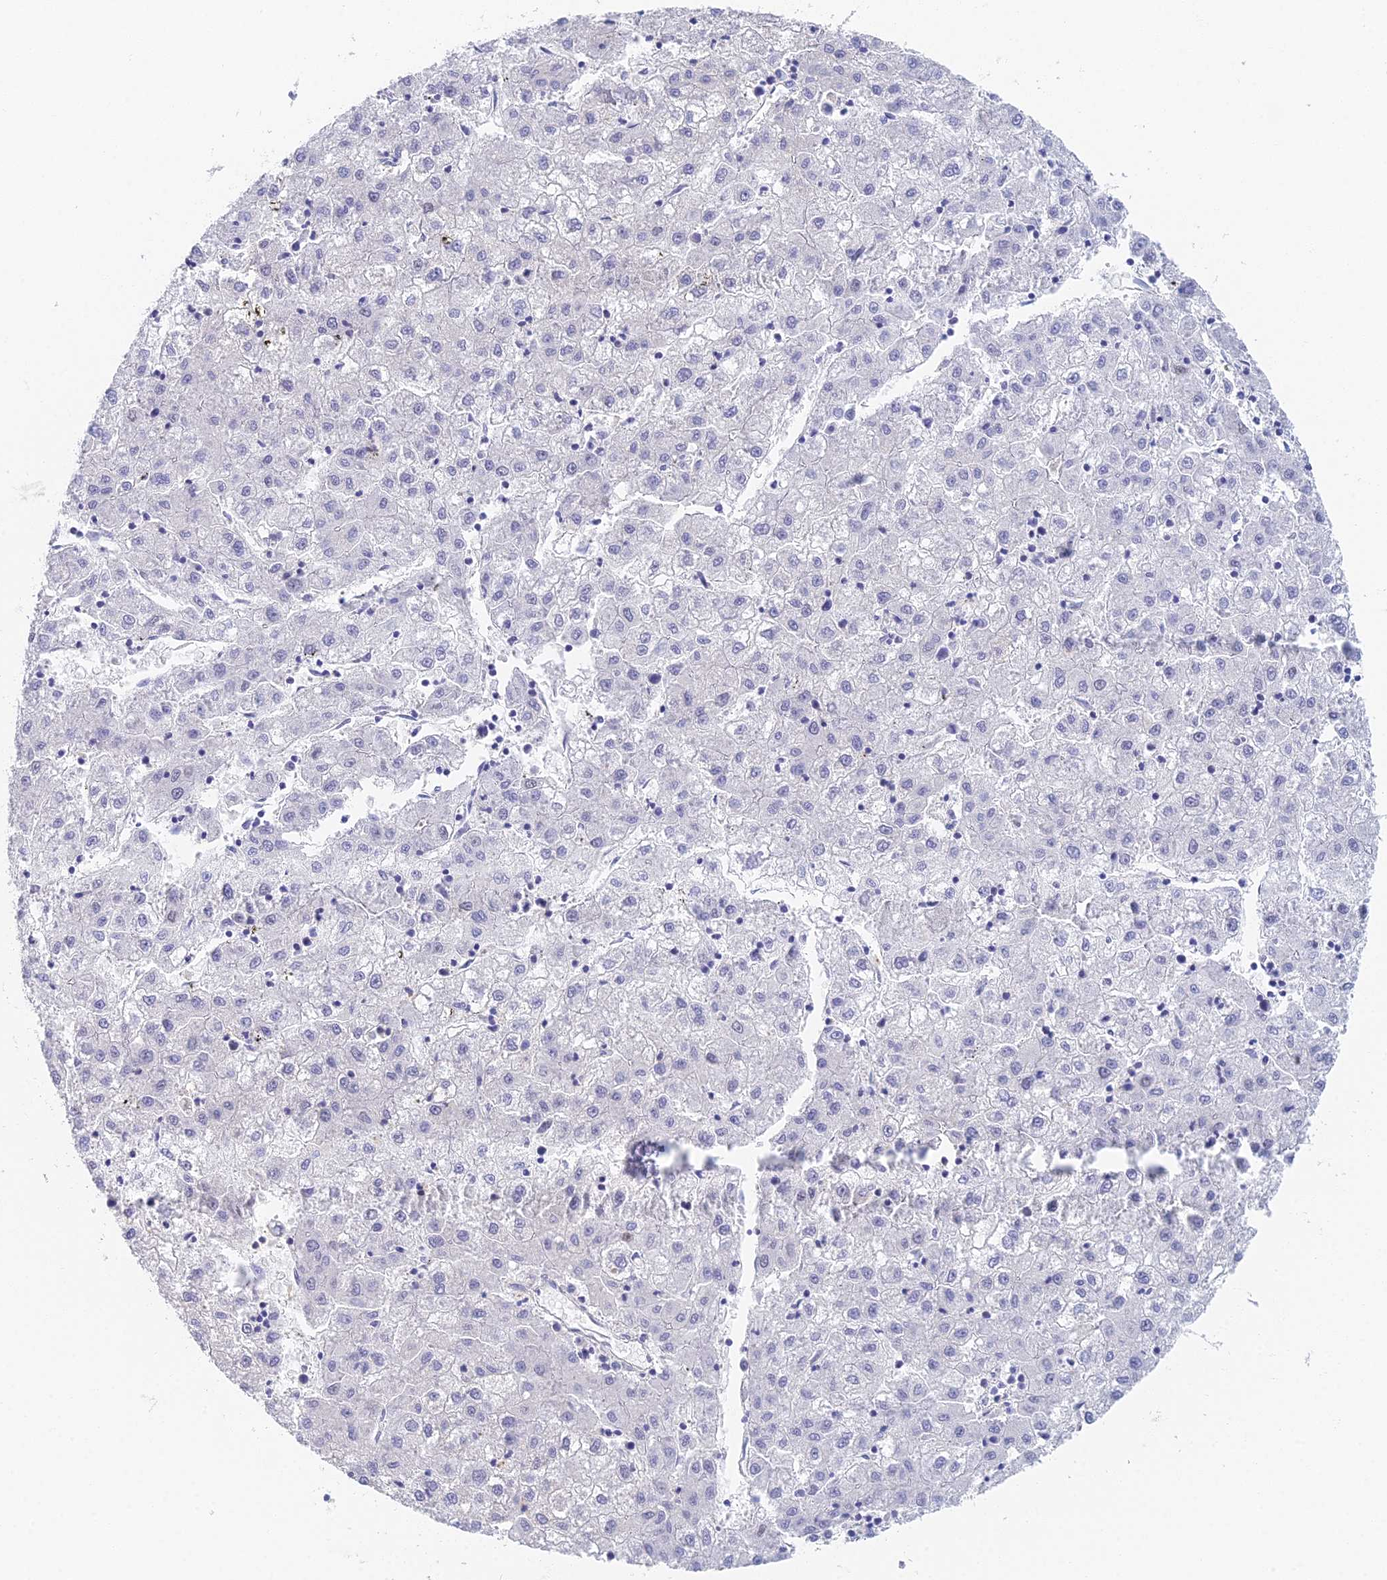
{"staining": {"intensity": "negative", "quantity": "none", "location": "none"}, "tissue": "liver cancer", "cell_type": "Tumor cells", "image_type": "cancer", "snomed": [{"axis": "morphology", "description": "Carcinoma, Hepatocellular, NOS"}, {"axis": "topography", "description": "Liver"}], "caption": "A micrograph of liver cancer (hepatocellular carcinoma) stained for a protein reveals no brown staining in tumor cells.", "gene": "MCM2", "patient": {"sex": "male", "age": 72}}